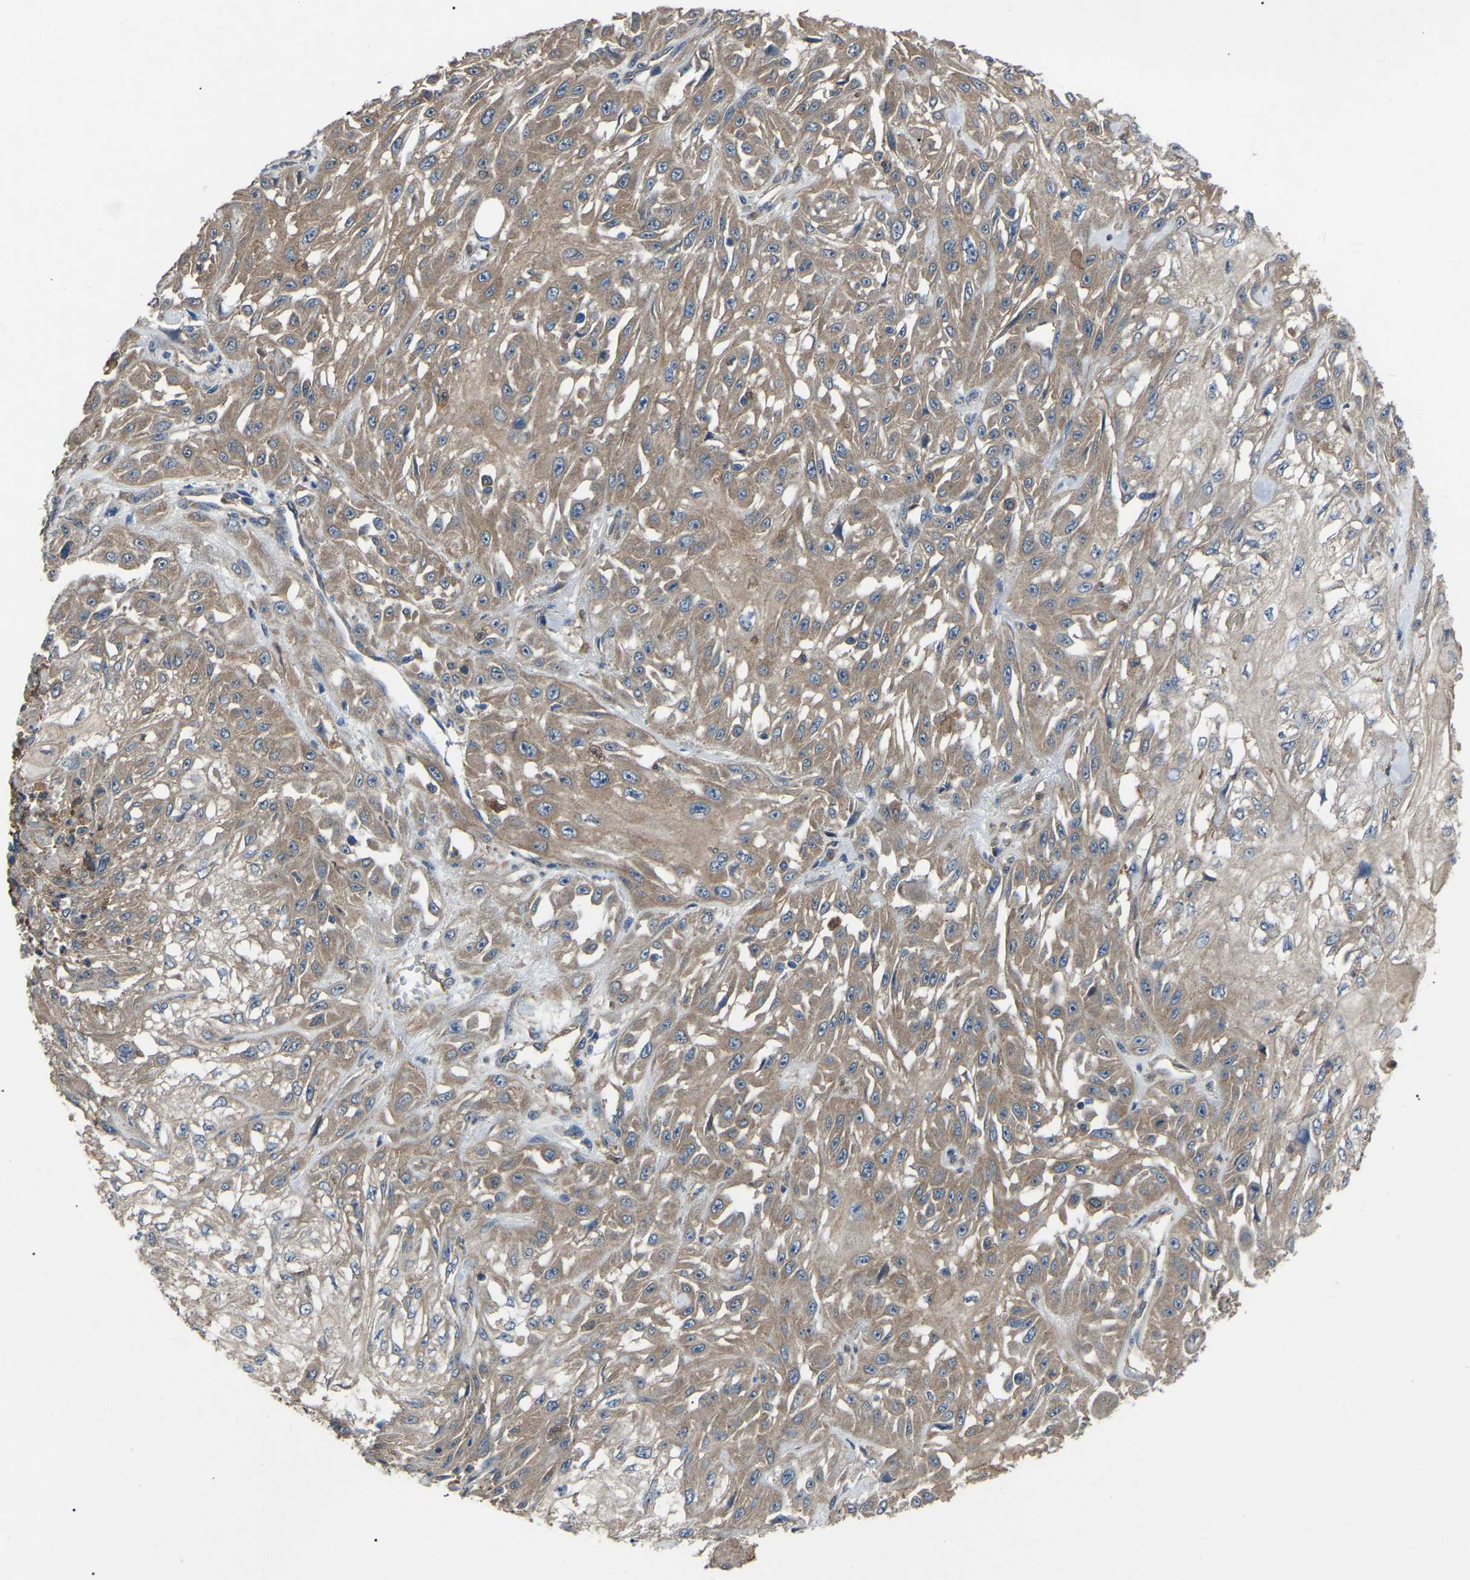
{"staining": {"intensity": "moderate", "quantity": ">75%", "location": "cytoplasmic/membranous"}, "tissue": "skin cancer", "cell_type": "Tumor cells", "image_type": "cancer", "snomed": [{"axis": "morphology", "description": "Squamous cell carcinoma, NOS"}, {"axis": "morphology", "description": "Squamous cell carcinoma, metastatic, NOS"}, {"axis": "topography", "description": "Skin"}, {"axis": "topography", "description": "Lymph node"}], "caption": "DAB immunohistochemical staining of human skin cancer demonstrates moderate cytoplasmic/membranous protein expression in approximately >75% of tumor cells. Ihc stains the protein in brown and the nuclei are stained blue.", "gene": "AIMP1", "patient": {"sex": "male", "age": 75}}